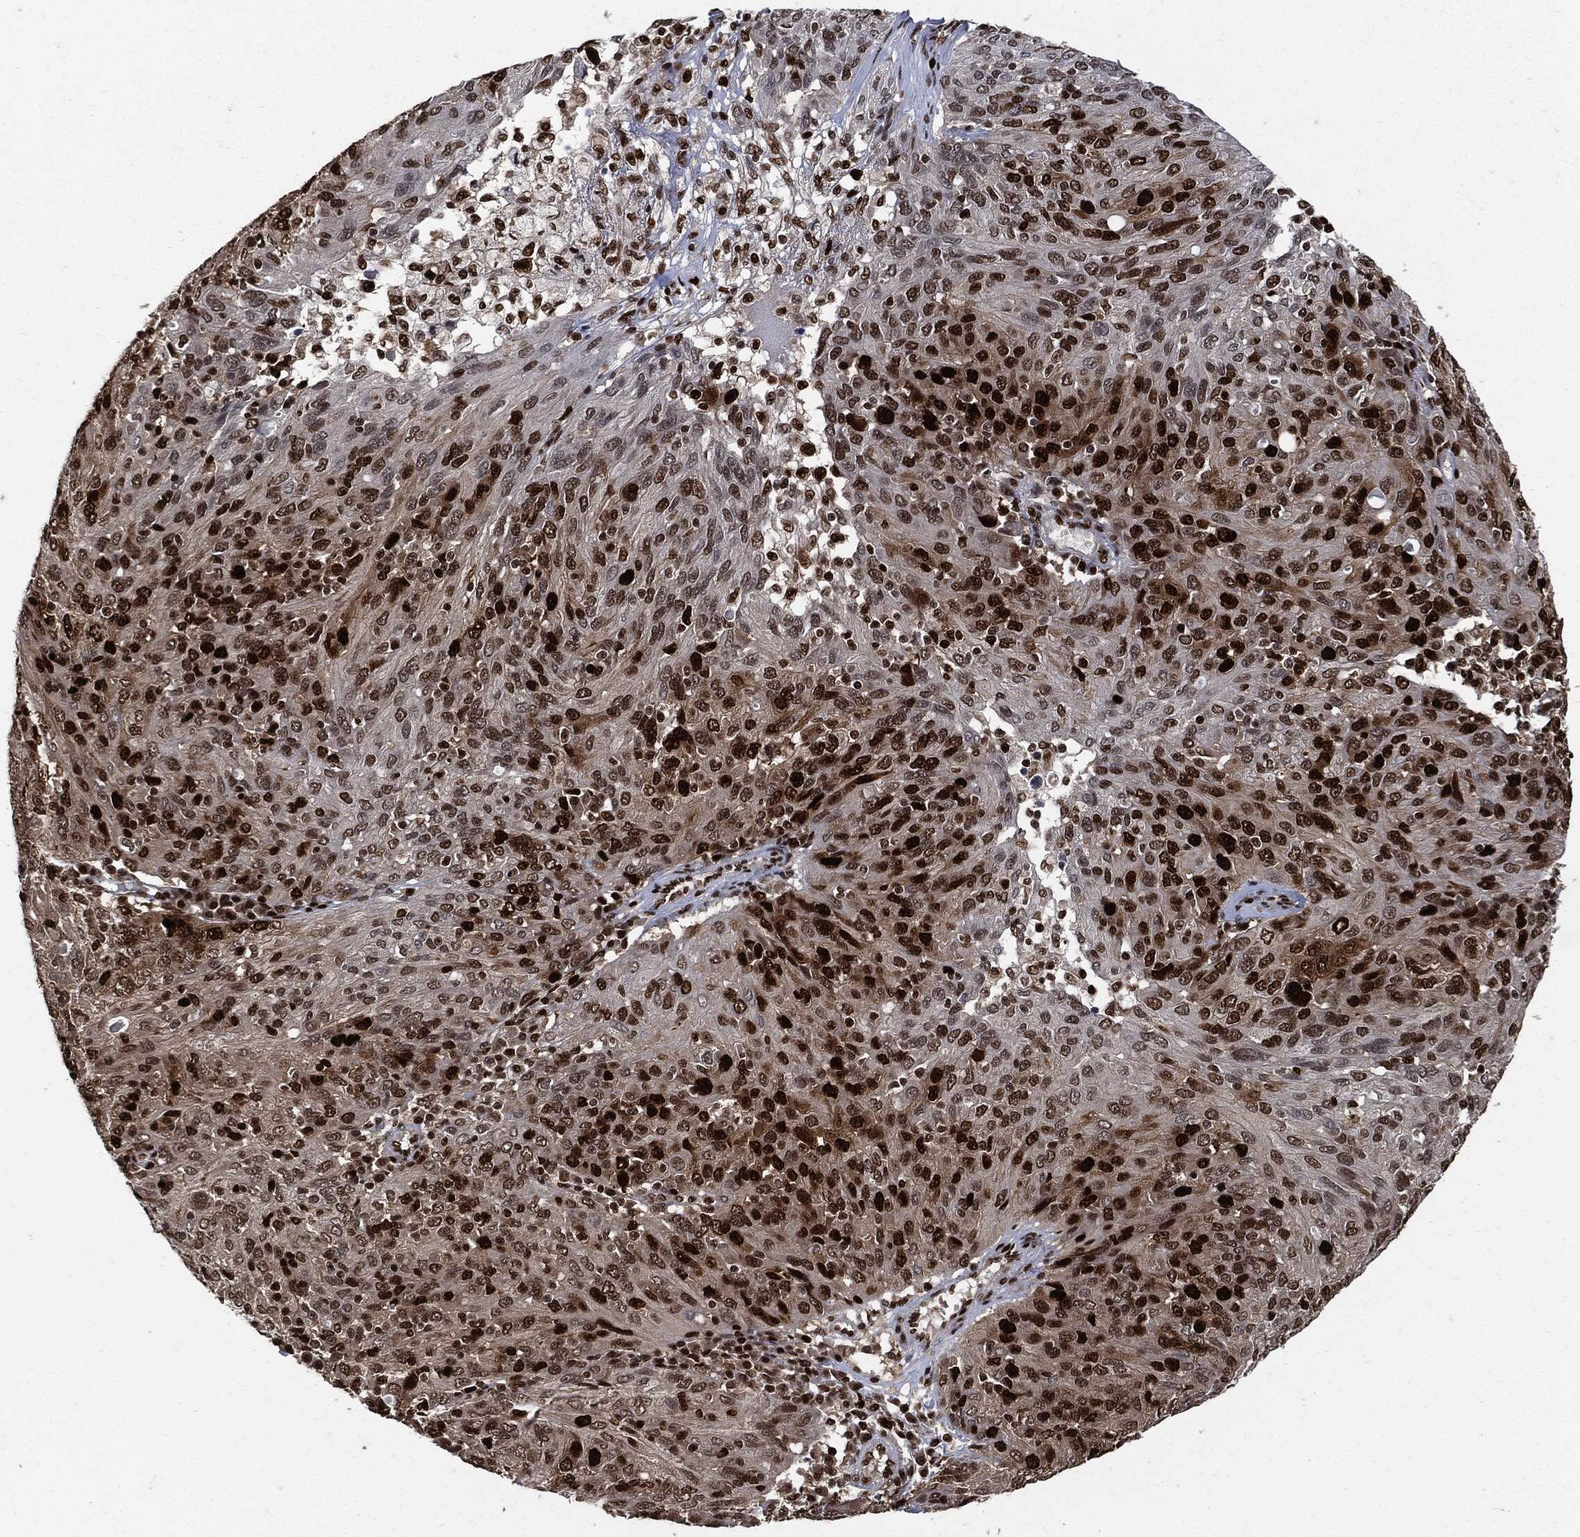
{"staining": {"intensity": "strong", "quantity": "25%-75%", "location": "nuclear"}, "tissue": "ovarian cancer", "cell_type": "Tumor cells", "image_type": "cancer", "snomed": [{"axis": "morphology", "description": "Carcinoma, endometroid"}, {"axis": "topography", "description": "Ovary"}], "caption": "Immunohistochemical staining of endometroid carcinoma (ovarian) shows high levels of strong nuclear protein positivity in approximately 25%-75% of tumor cells.", "gene": "PCNA", "patient": {"sex": "female", "age": 50}}